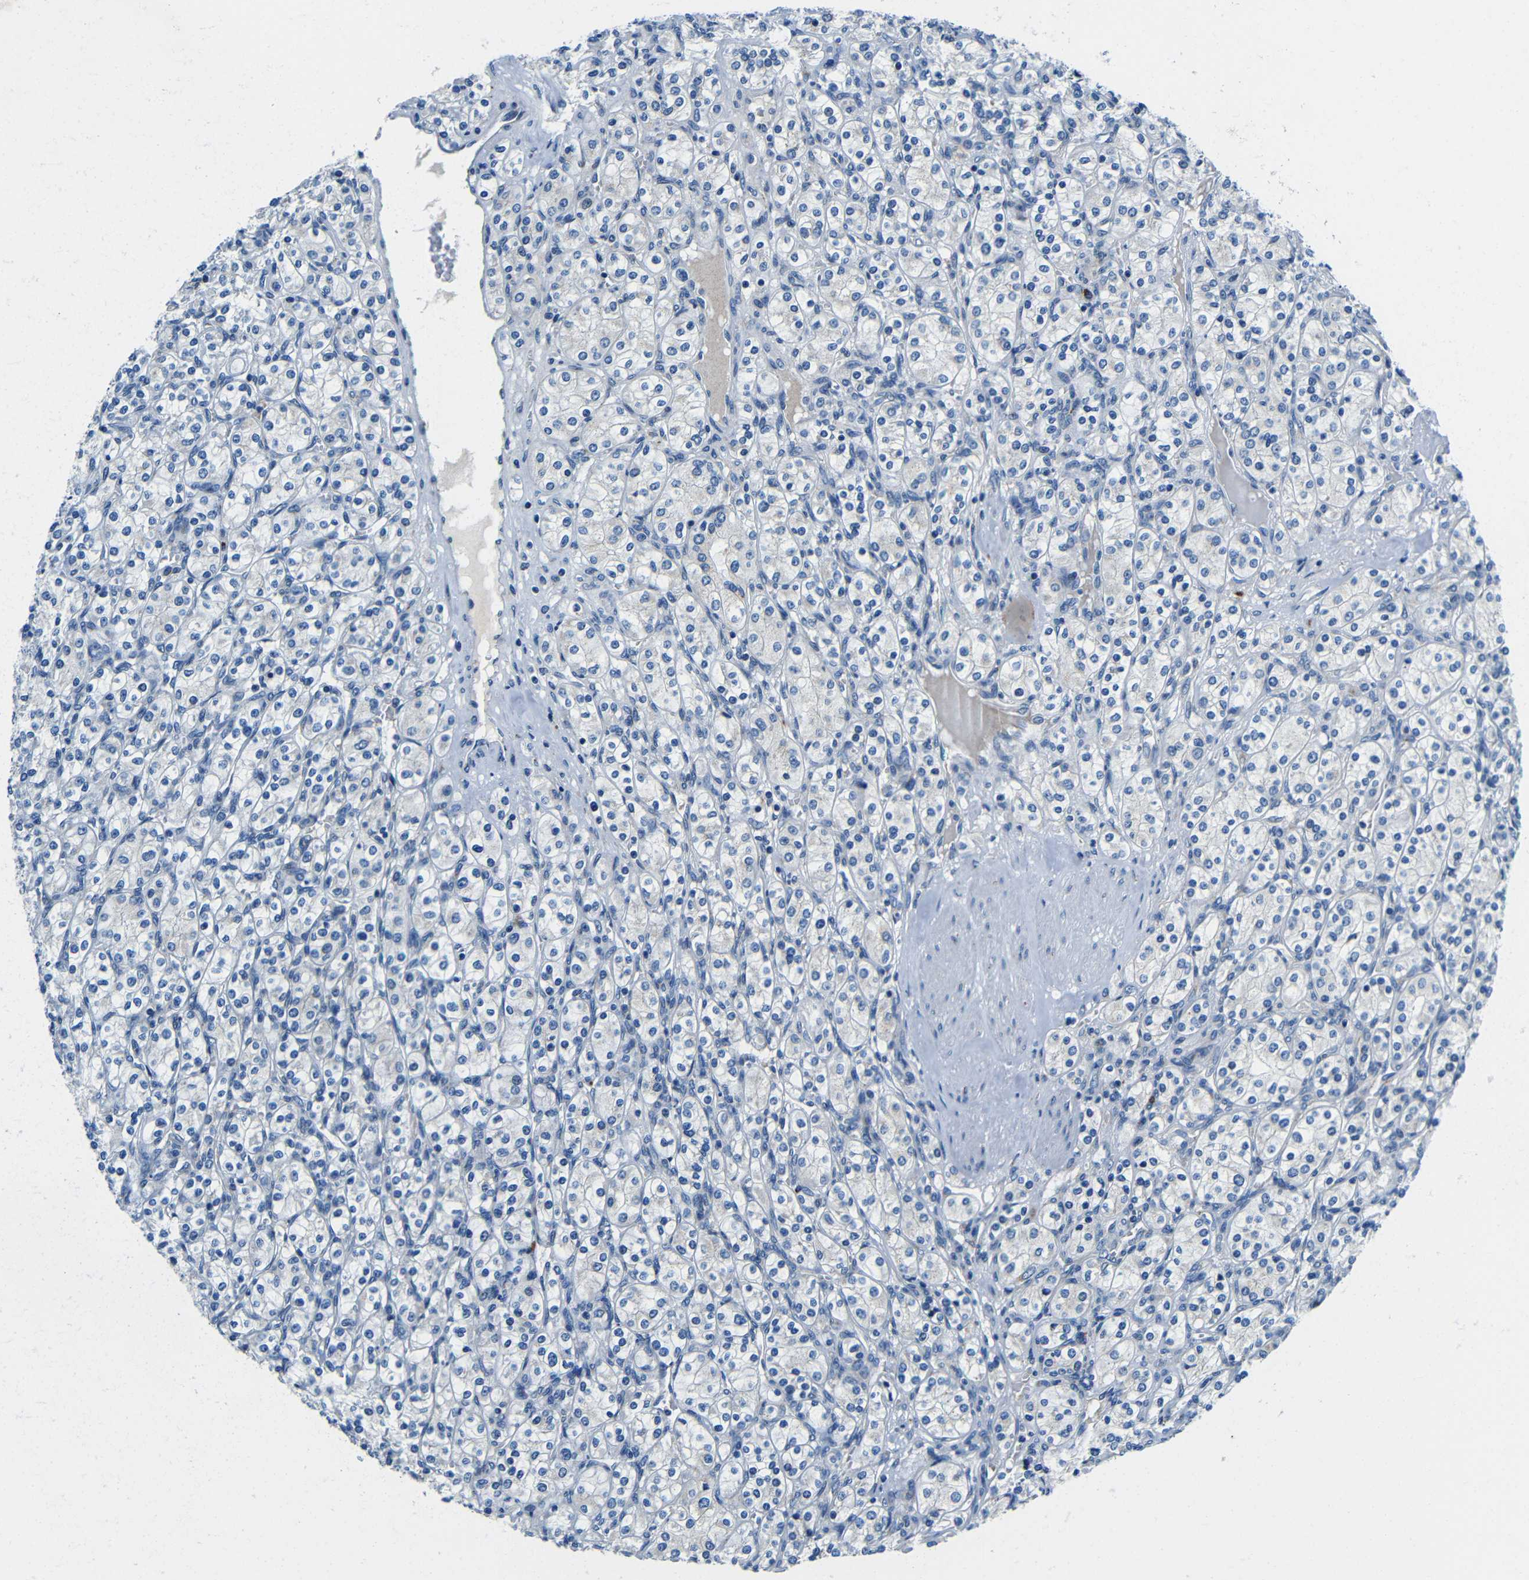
{"staining": {"intensity": "negative", "quantity": "none", "location": "none"}, "tissue": "renal cancer", "cell_type": "Tumor cells", "image_type": "cancer", "snomed": [{"axis": "morphology", "description": "Adenocarcinoma, NOS"}, {"axis": "topography", "description": "Kidney"}], "caption": "DAB immunohistochemical staining of renal cancer (adenocarcinoma) shows no significant expression in tumor cells.", "gene": "USO1", "patient": {"sex": "male", "age": 77}}